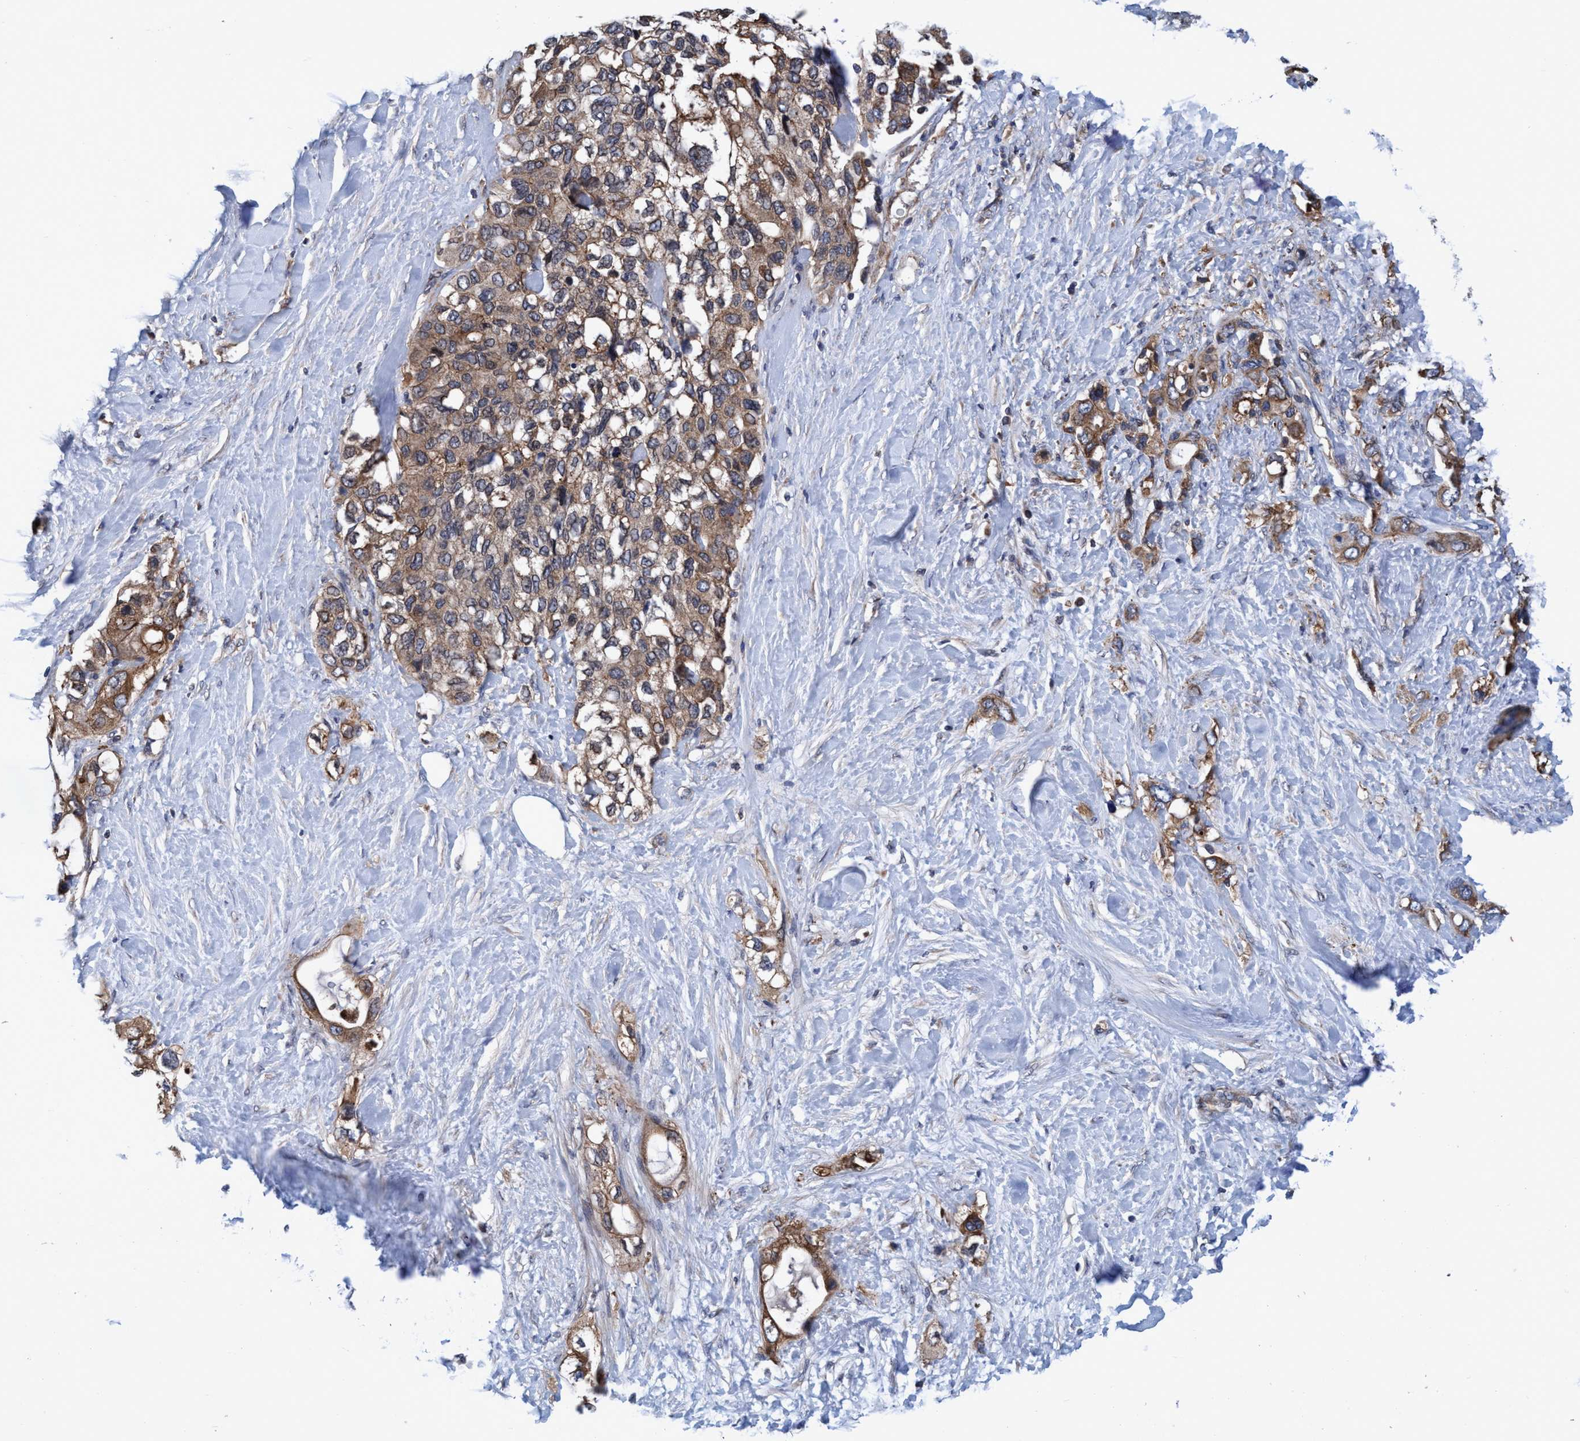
{"staining": {"intensity": "moderate", "quantity": ">75%", "location": "cytoplasmic/membranous"}, "tissue": "pancreatic cancer", "cell_type": "Tumor cells", "image_type": "cancer", "snomed": [{"axis": "morphology", "description": "Adenocarcinoma, NOS"}, {"axis": "topography", "description": "Pancreas"}], "caption": "Adenocarcinoma (pancreatic) stained with a brown dye exhibits moderate cytoplasmic/membranous positive positivity in approximately >75% of tumor cells.", "gene": "CALCOCO2", "patient": {"sex": "female", "age": 56}}